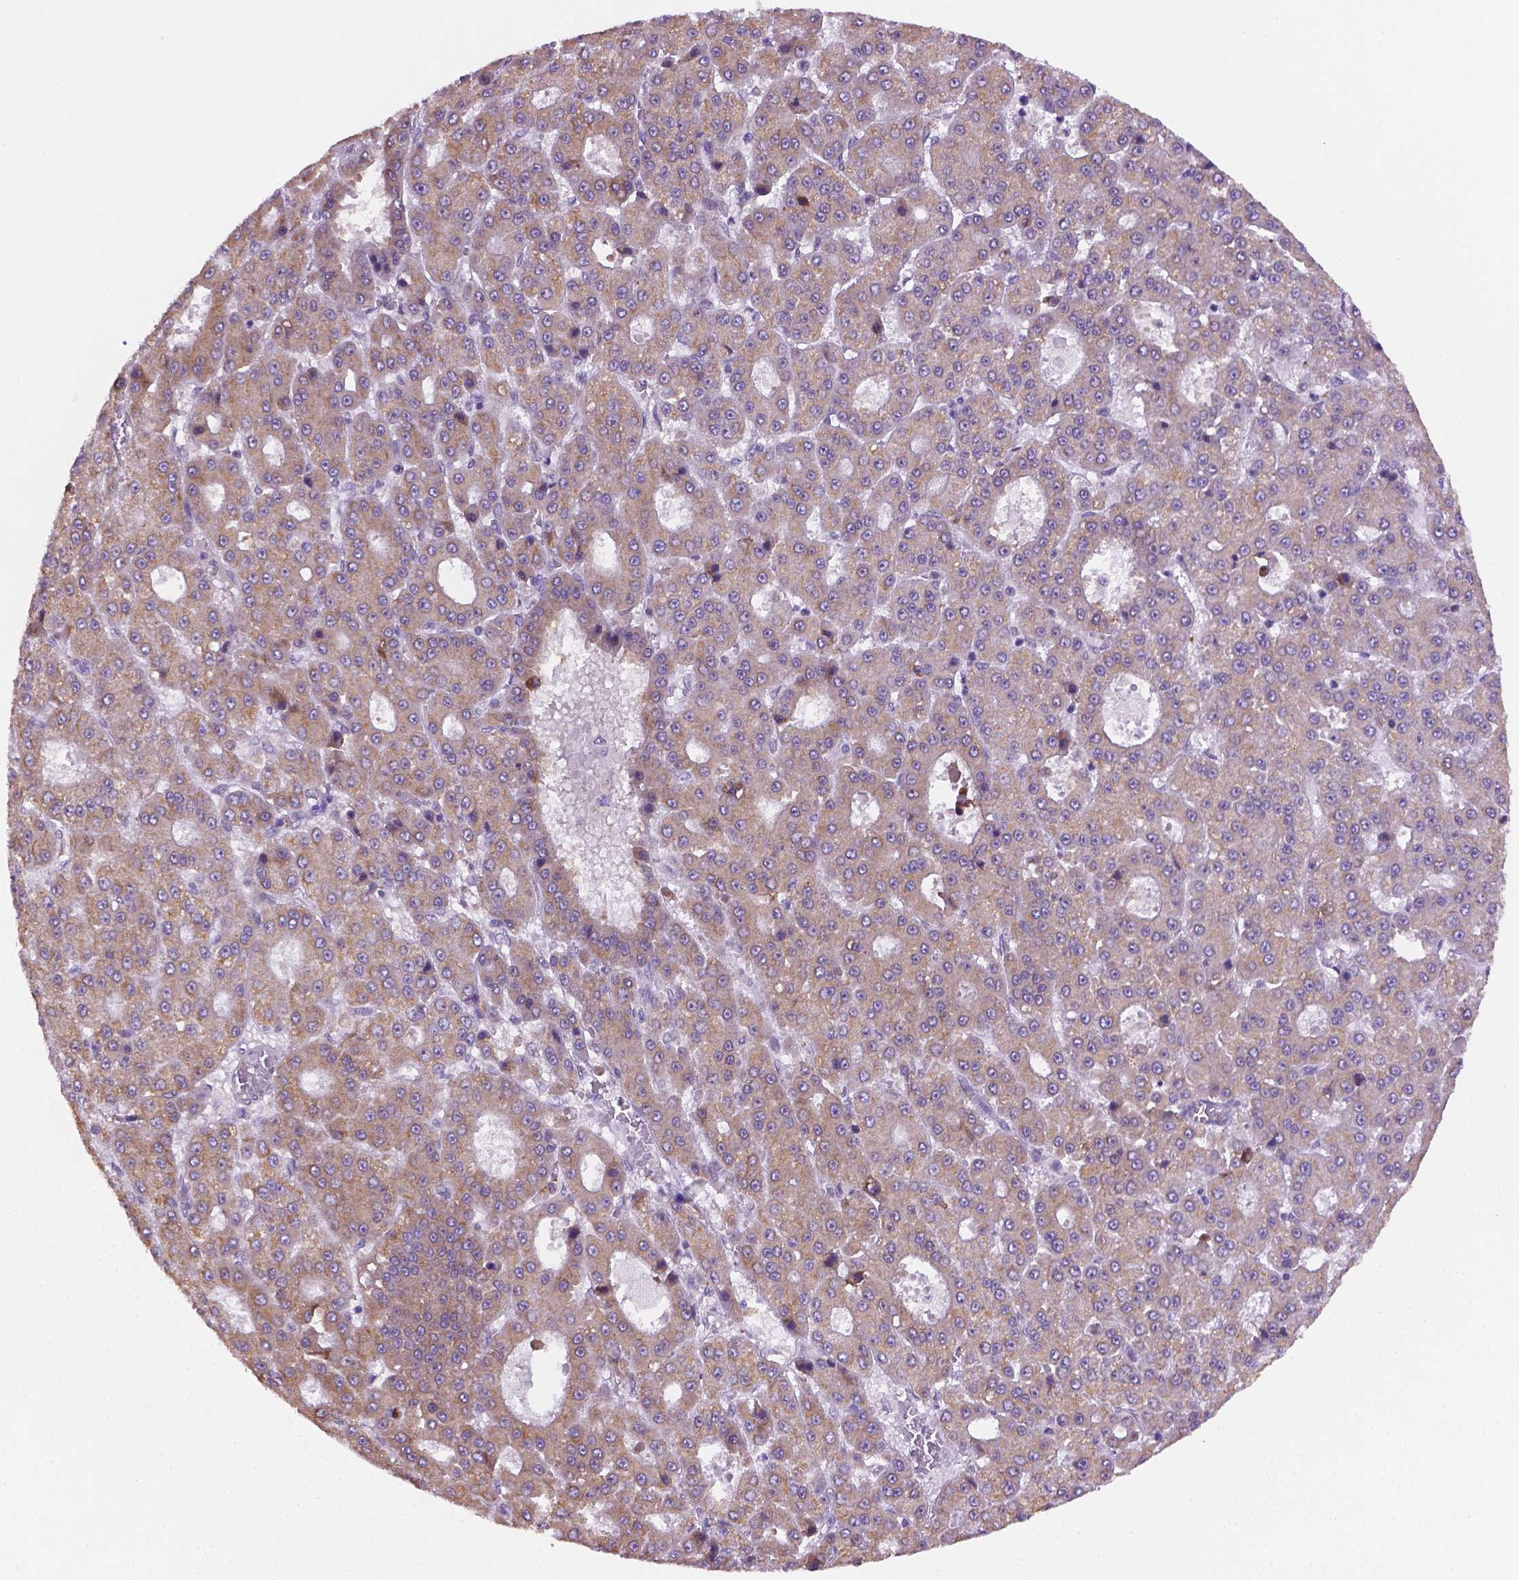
{"staining": {"intensity": "weak", "quantity": ">75%", "location": "cytoplasmic/membranous"}, "tissue": "liver cancer", "cell_type": "Tumor cells", "image_type": "cancer", "snomed": [{"axis": "morphology", "description": "Carcinoma, Hepatocellular, NOS"}, {"axis": "topography", "description": "Liver"}], "caption": "High-power microscopy captured an immunohistochemistry photomicrograph of liver cancer (hepatocellular carcinoma), revealing weak cytoplasmic/membranous positivity in approximately >75% of tumor cells. The staining is performed using DAB brown chromogen to label protein expression. The nuclei are counter-stained blue using hematoxylin.", "gene": "FNIP1", "patient": {"sex": "male", "age": 70}}